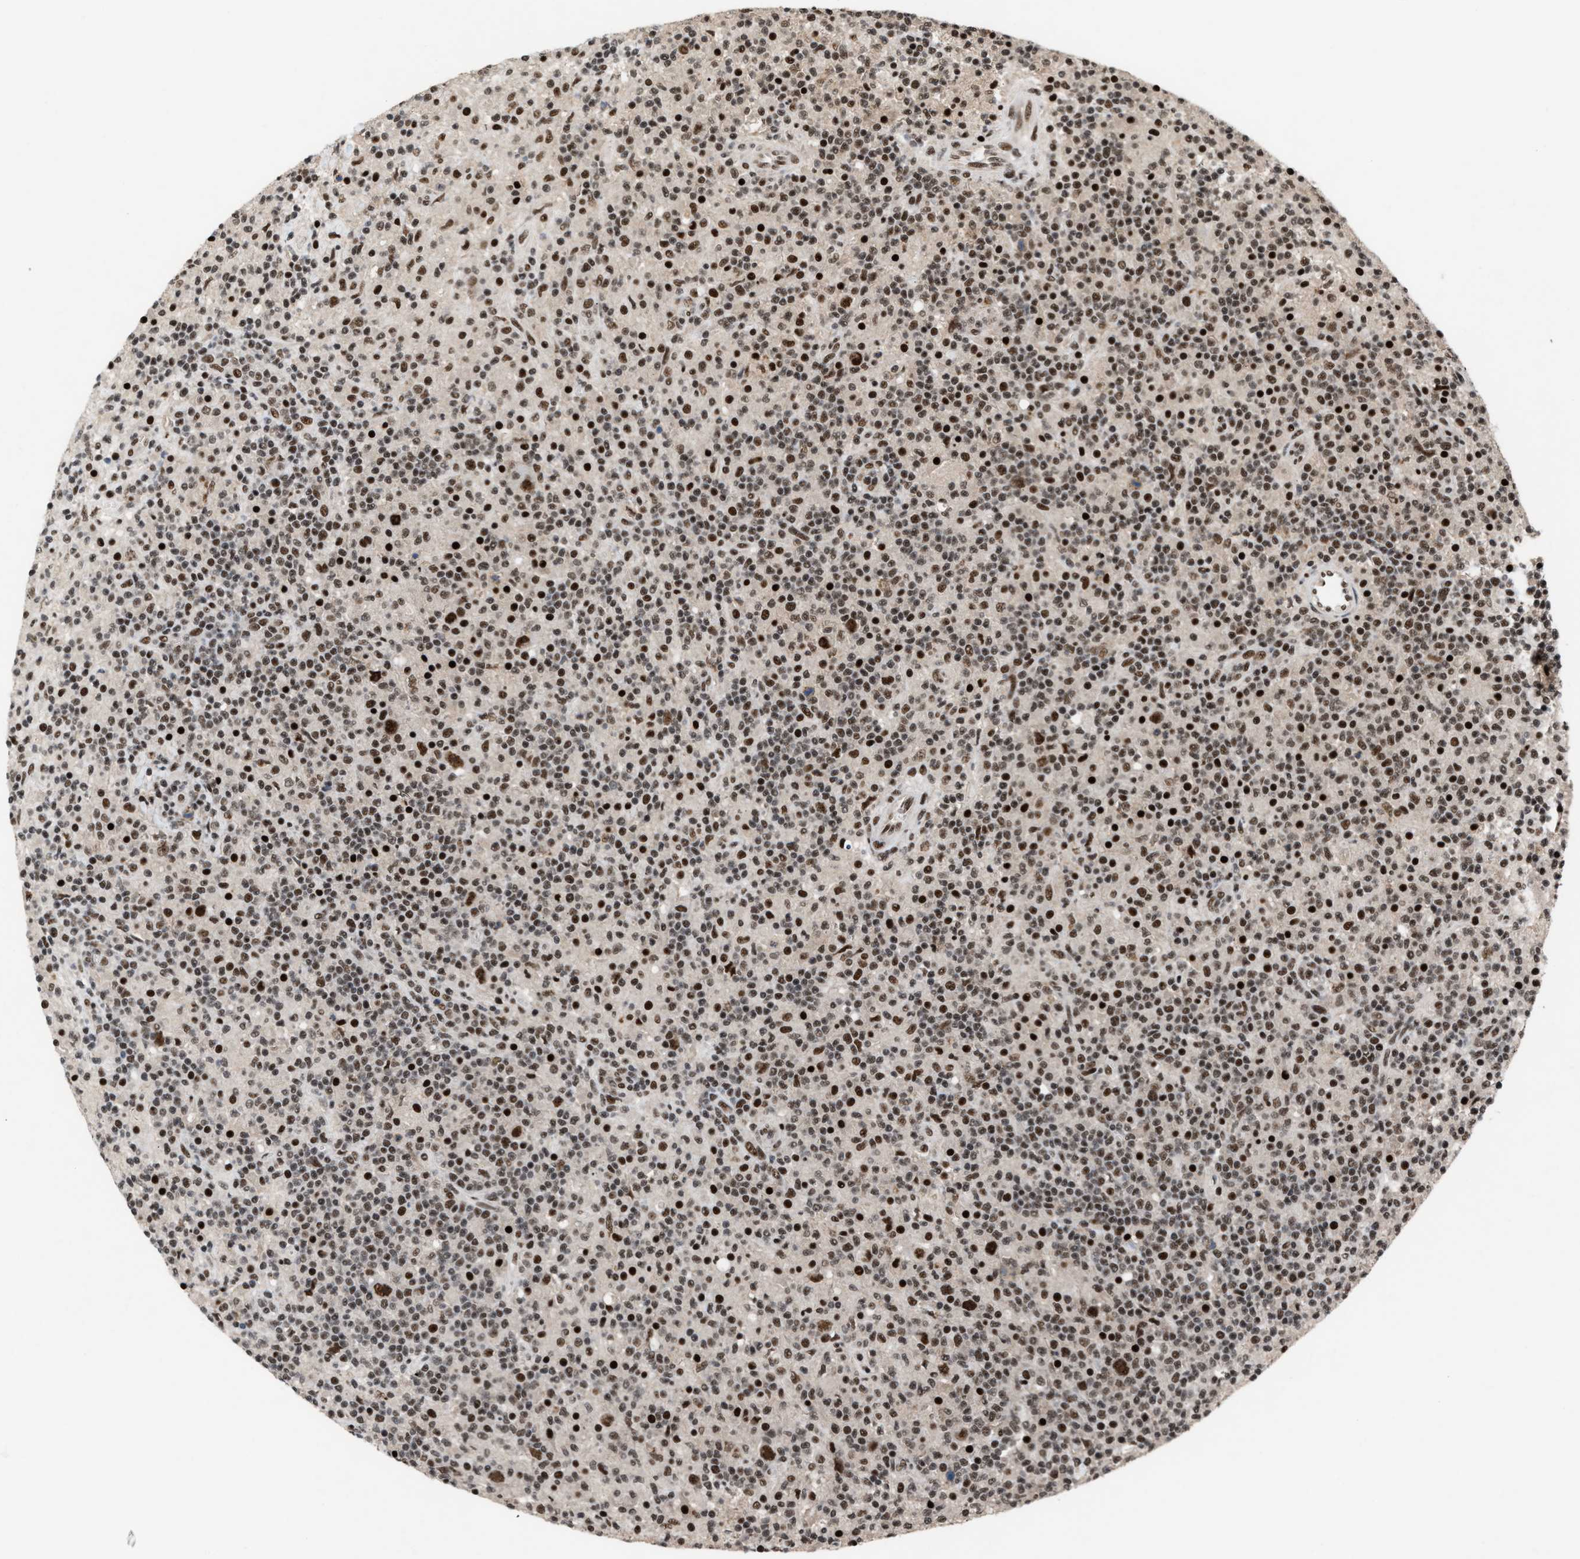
{"staining": {"intensity": "strong", "quantity": ">75%", "location": "nuclear"}, "tissue": "lymphoma", "cell_type": "Tumor cells", "image_type": "cancer", "snomed": [{"axis": "morphology", "description": "Hodgkin's disease, NOS"}, {"axis": "topography", "description": "Lymph node"}], "caption": "Protein expression analysis of human Hodgkin's disease reveals strong nuclear positivity in about >75% of tumor cells.", "gene": "PRPF4", "patient": {"sex": "male", "age": 70}}